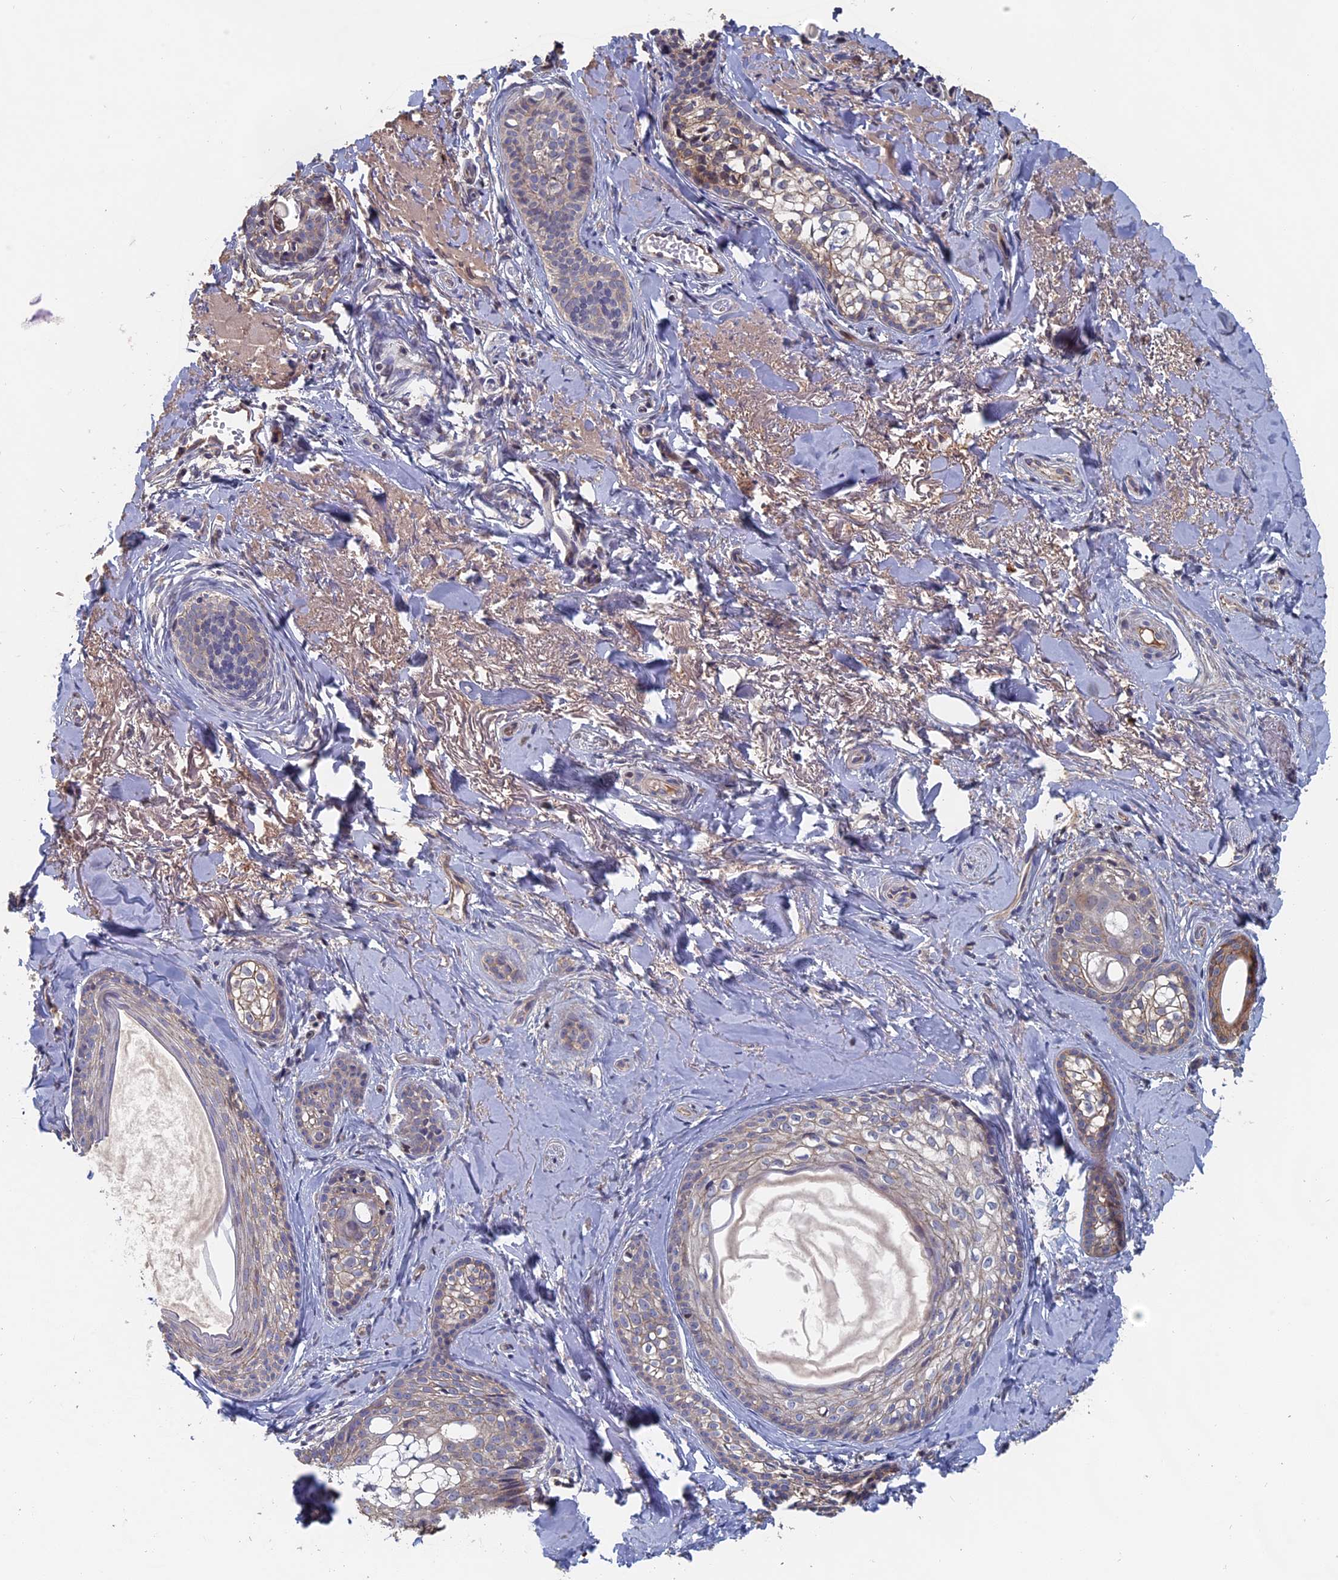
{"staining": {"intensity": "weak", "quantity": "<25%", "location": "cytoplasmic/membranous"}, "tissue": "skin cancer", "cell_type": "Tumor cells", "image_type": "cancer", "snomed": [{"axis": "morphology", "description": "Basal cell carcinoma"}, {"axis": "topography", "description": "Skin"}], "caption": "A high-resolution histopathology image shows IHC staining of basal cell carcinoma (skin), which shows no significant positivity in tumor cells. (DAB (3,3'-diaminobenzidine) immunohistochemistry (IHC) with hematoxylin counter stain).", "gene": "SLC33A1", "patient": {"sex": "female", "age": 76}}